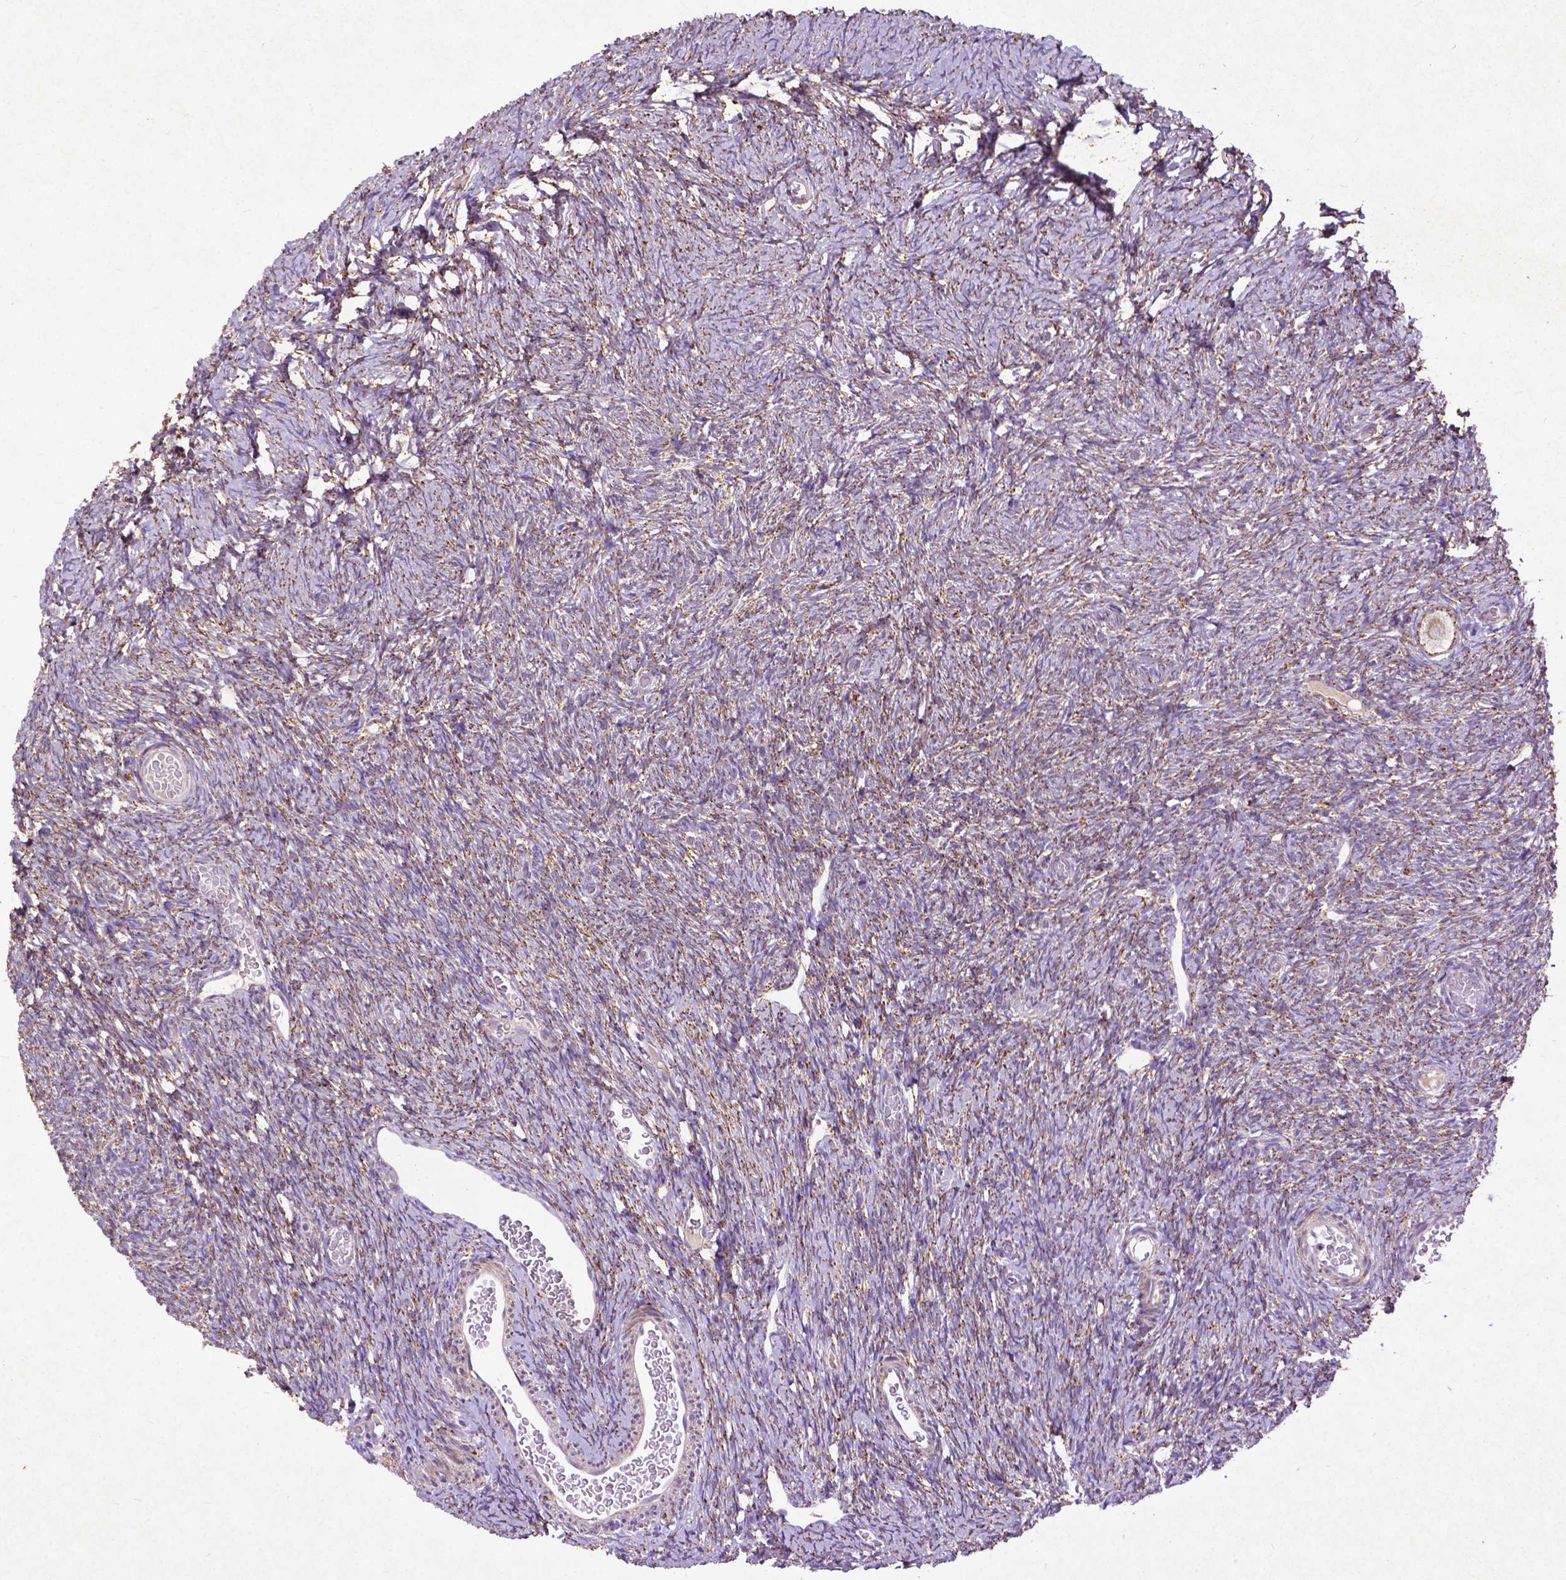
{"staining": {"intensity": "moderate", "quantity": ">75%", "location": "cytoplasmic/membranous"}, "tissue": "ovary", "cell_type": "Follicle cells", "image_type": "normal", "snomed": [{"axis": "morphology", "description": "Normal tissue, NOS"}, {"axis": "topography", "description": "Ovary"}], "caption": "Immunohistochemical staining of benign human ovary shows >75% levels of moderate cytoplasmic/membranous protein staining in about >75% of follicle cells.", "gene": "THEGL", "patient": {"sex": "female", "age": 39}}